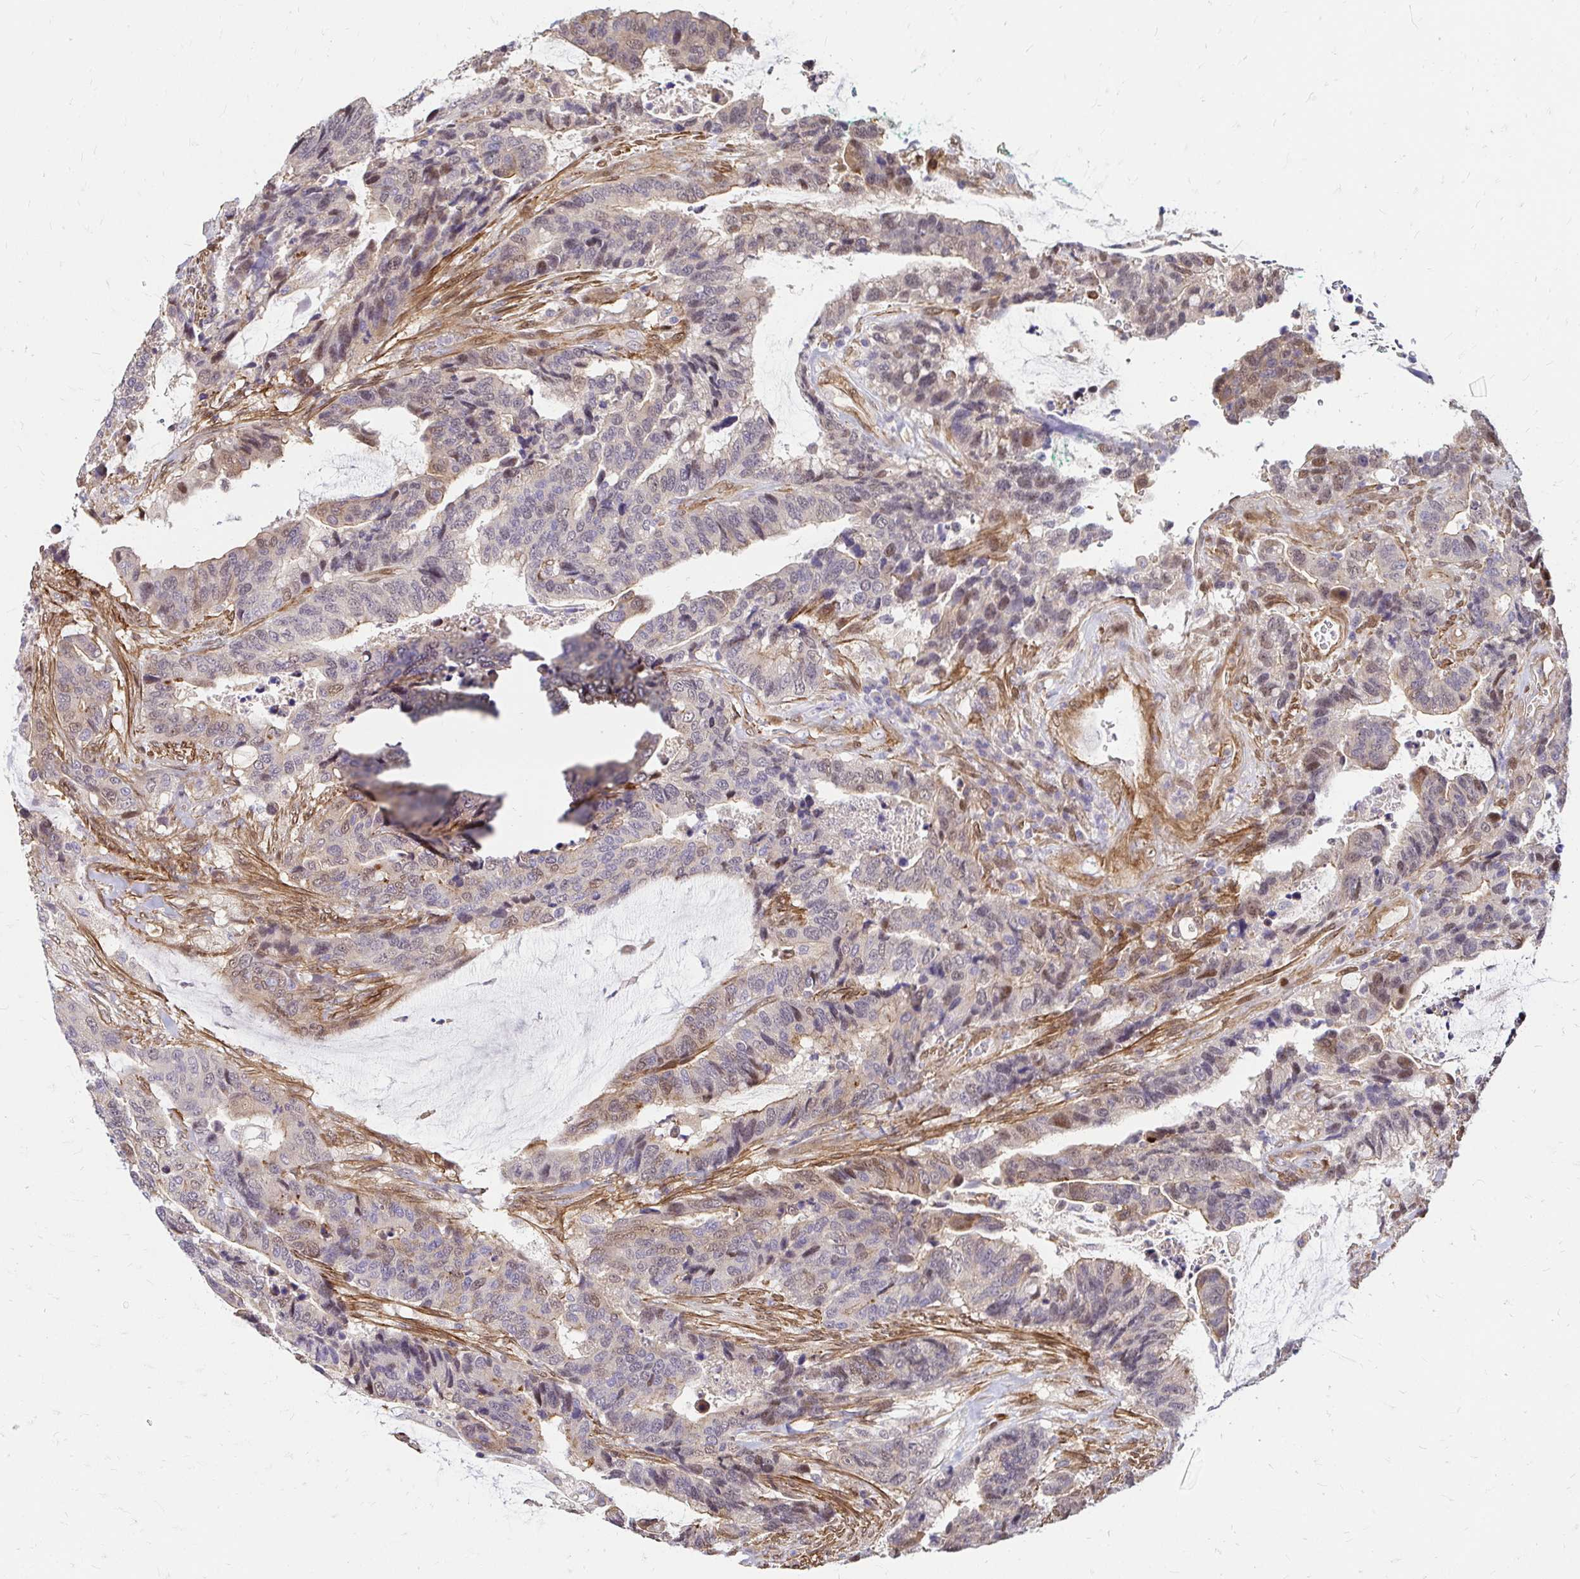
{"staining": {"intensity": "weak", "quantity": "<25%", "location": "nuclear"}, "tissue": "colorectal cancer", "cell_type": "Tumor cells", "image_type": "cancer", "snomed": [{"axis": "morphology", "description": "Adenocarcinoma, NOS"}, {"axis": "topography", "description": "Rectum"}], "caption": "A photomicrograph of colorectal adenocarcinoma stained for a protein shows no brown staining in tumor cells.", "gene": "YAP1", "patient": {"sex": "female", "age": 59}}